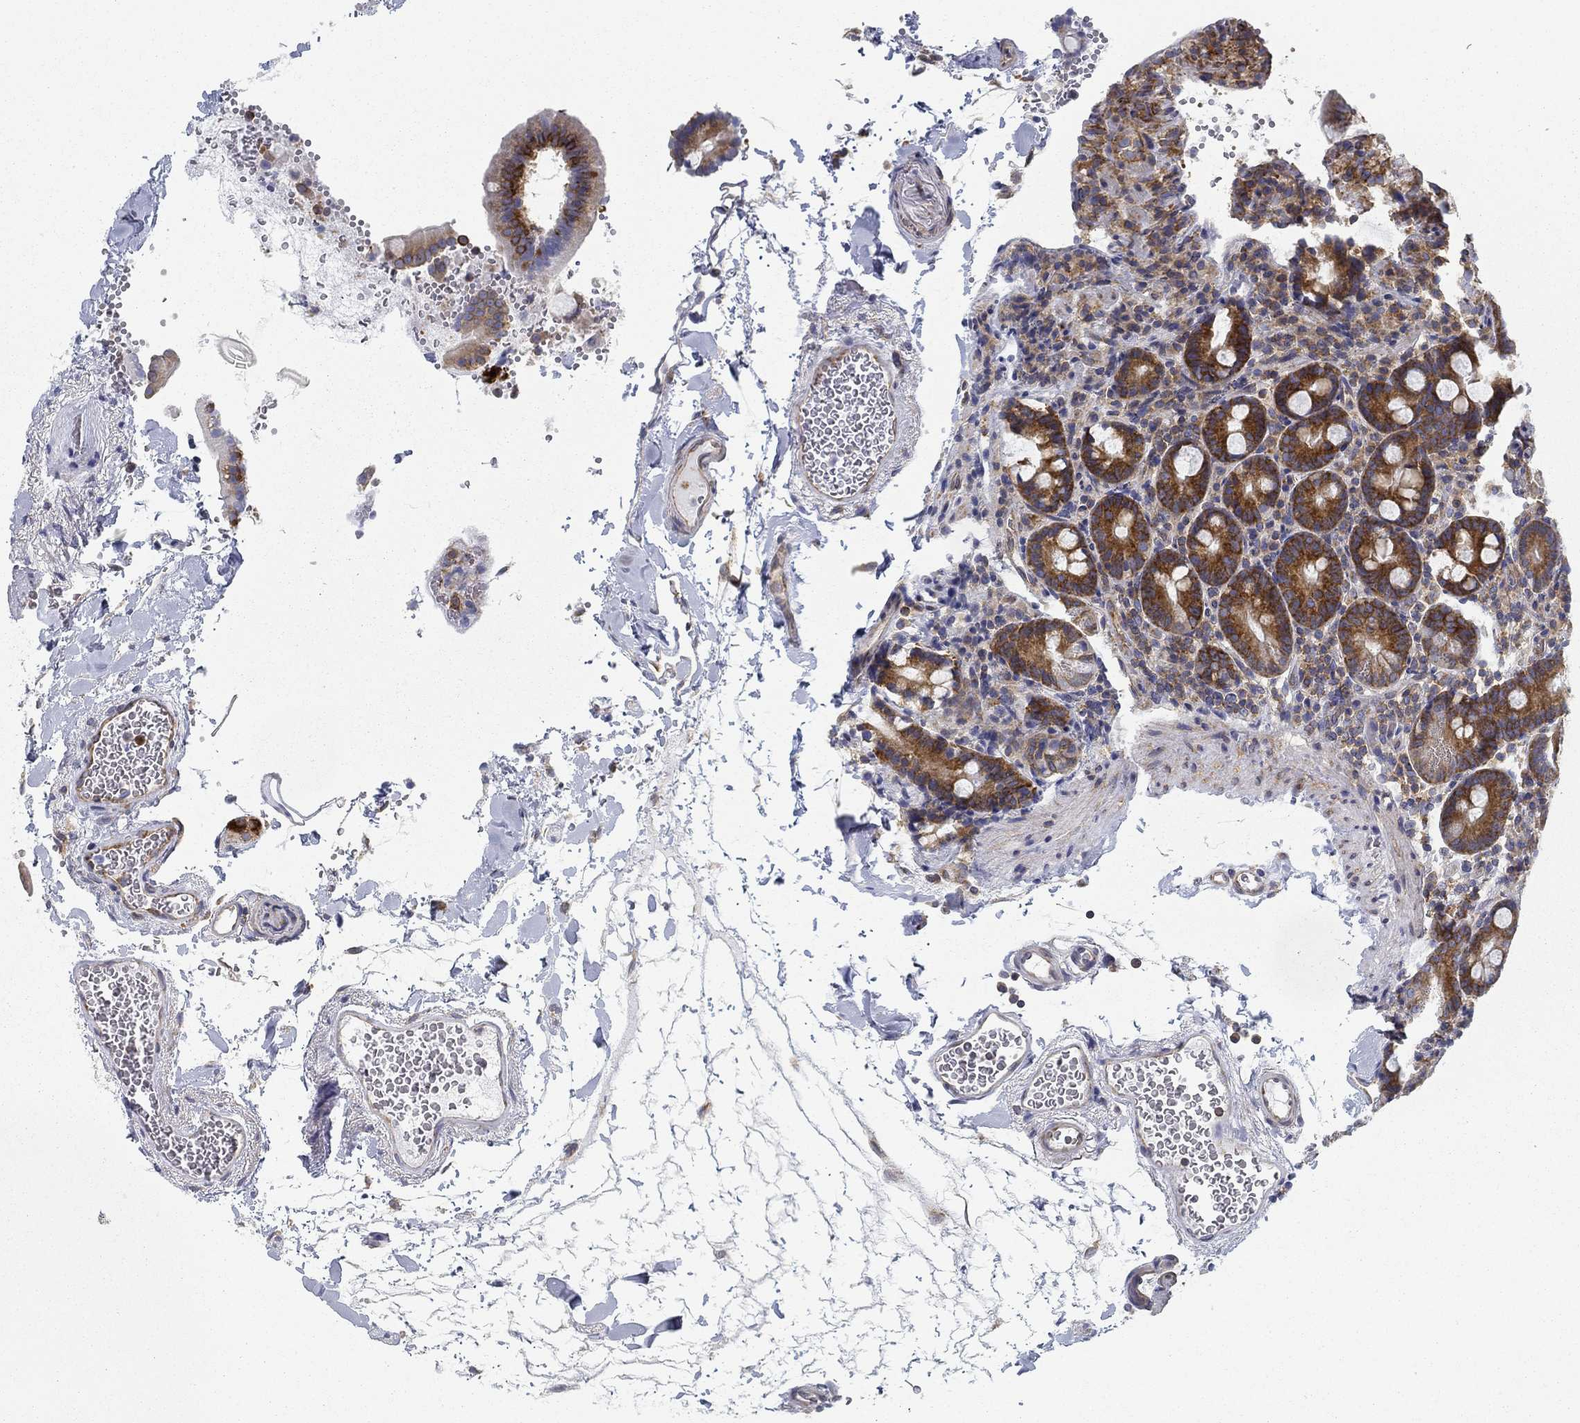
{"staining": {"intensity": "strong", "quantity": "<25%", "location": "cytoplasmic/membranous"}, "tissue": "duodenum", "cell_type": "Glandular cells", "image_type": "normal", "snomed": [{"axis": "morphology", "description": "Normal tissue, NOS"}, {"axis": "topography", "description": "Duodenum"}], "caption": "Immunohistochemical staining of benign duodenum displays strong cytoplasmic/membranous protein expression in approximately <25% of glandular cells. The staining was performed using DAB to visualize the protein expression in brown, while the nuclei were stained in blue with hematoxylin (Magnification: 20x).", "gene": "FXR1", "patient": {"sex": "male", "age": 59}}